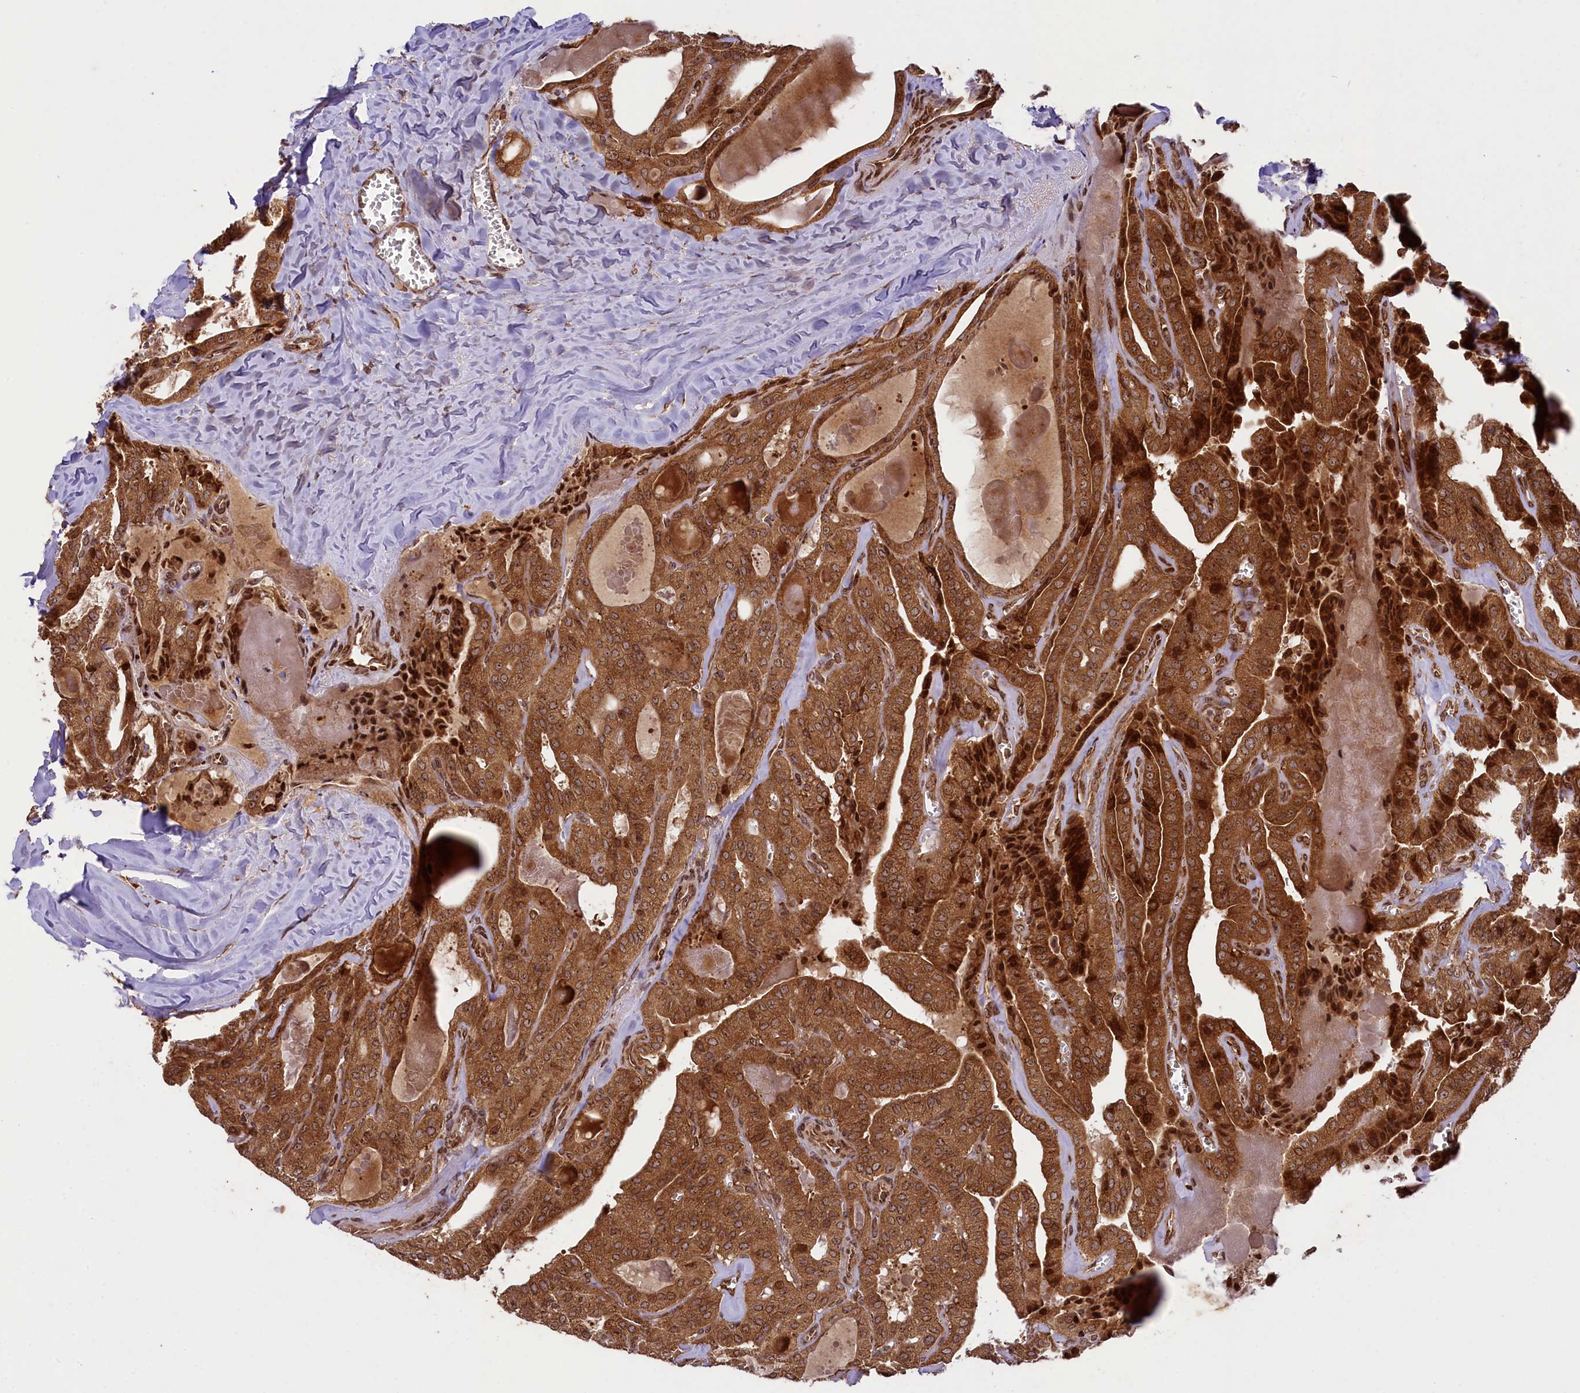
{"staining": {"intensity": "strong", "quantity": ">75%", "location": "cytoplasmic/membranous"}, "tissue": "thyroid cancer", "cell_type": "Tumor cells", "image_type": "cancer", "snomed": [{"axis": "morphology", "description": "Papillary adenocarcinoma, NOS"}, {"axis": "topography", "description": "Thyroid gland"}], "caption": "A high-resolution micrograph shows IHC staining of thyroid cancer (papillary adenocarcinoma), which shows strong cytoplasmic/membranous positivity in about >75% of tumor cells.", "gene": "LARP4", "patient": {"sex": "male", "age": 52}}